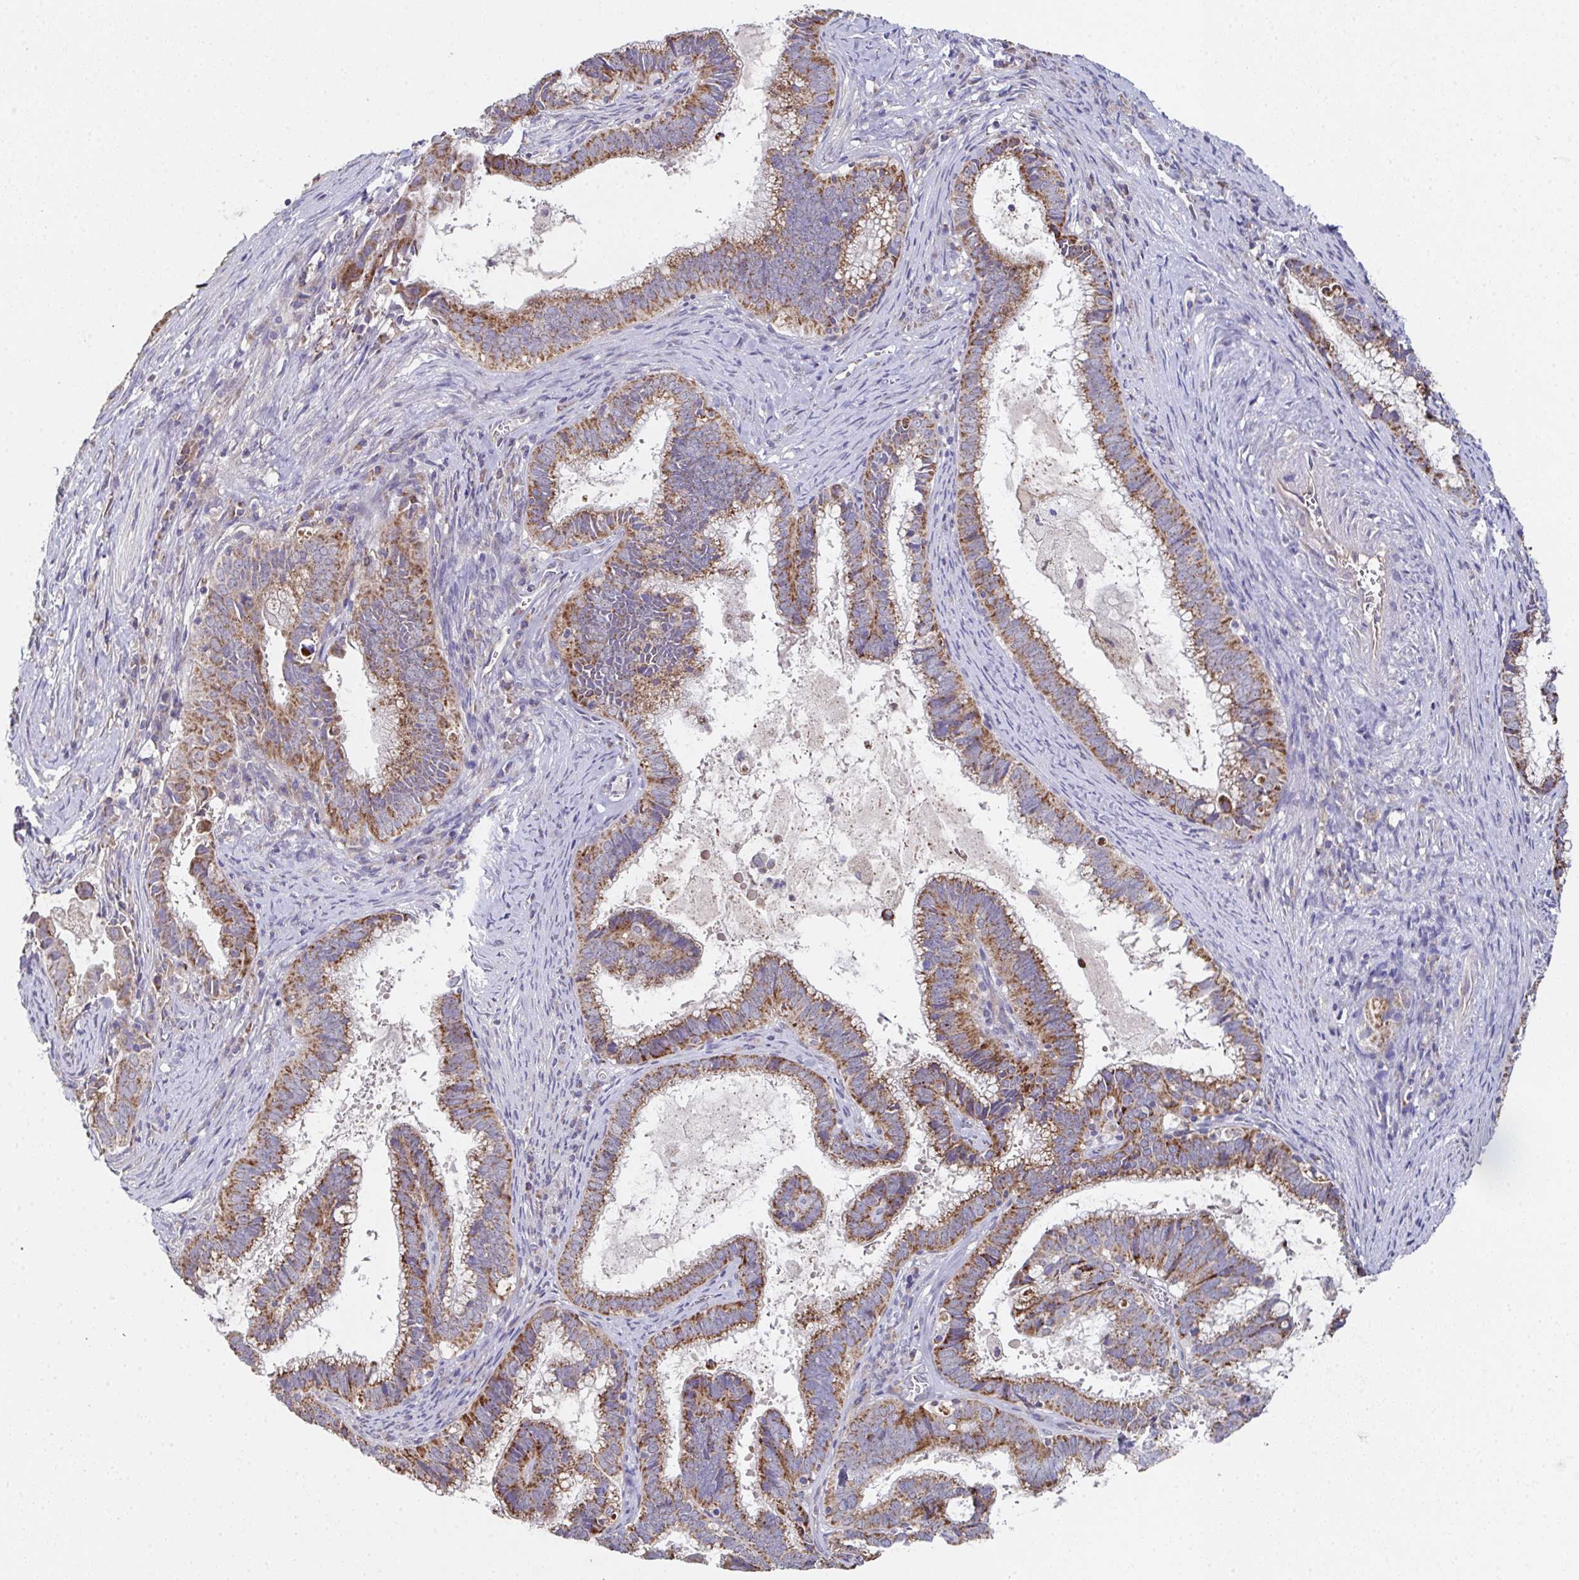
{"staining": {"intensity": "moderate", "quantity": ">75%", "location": "cytoplasmic/membranous"}, "tissue": "cervical cancer", "cell_type": "Tumor cells", "image_type": "cancer", "snomed": [{"axis": "morphology", "description": "Adenocarcinoma, NOS"}, {"axis": "topography", "description": "Cervix"}], "caption": "Brown immunohistochemical staining in cervical cancer reveals moderate cytoplasmic/membranous positivity in approximately >75% of tumor cells. The protein is stained brown, and the nuclei are stained in blue (DAB IHC with brightfield microscopy, high magnification).", "gene": "MT-ND3", "patient": {"sex": "female", "age": 61}}